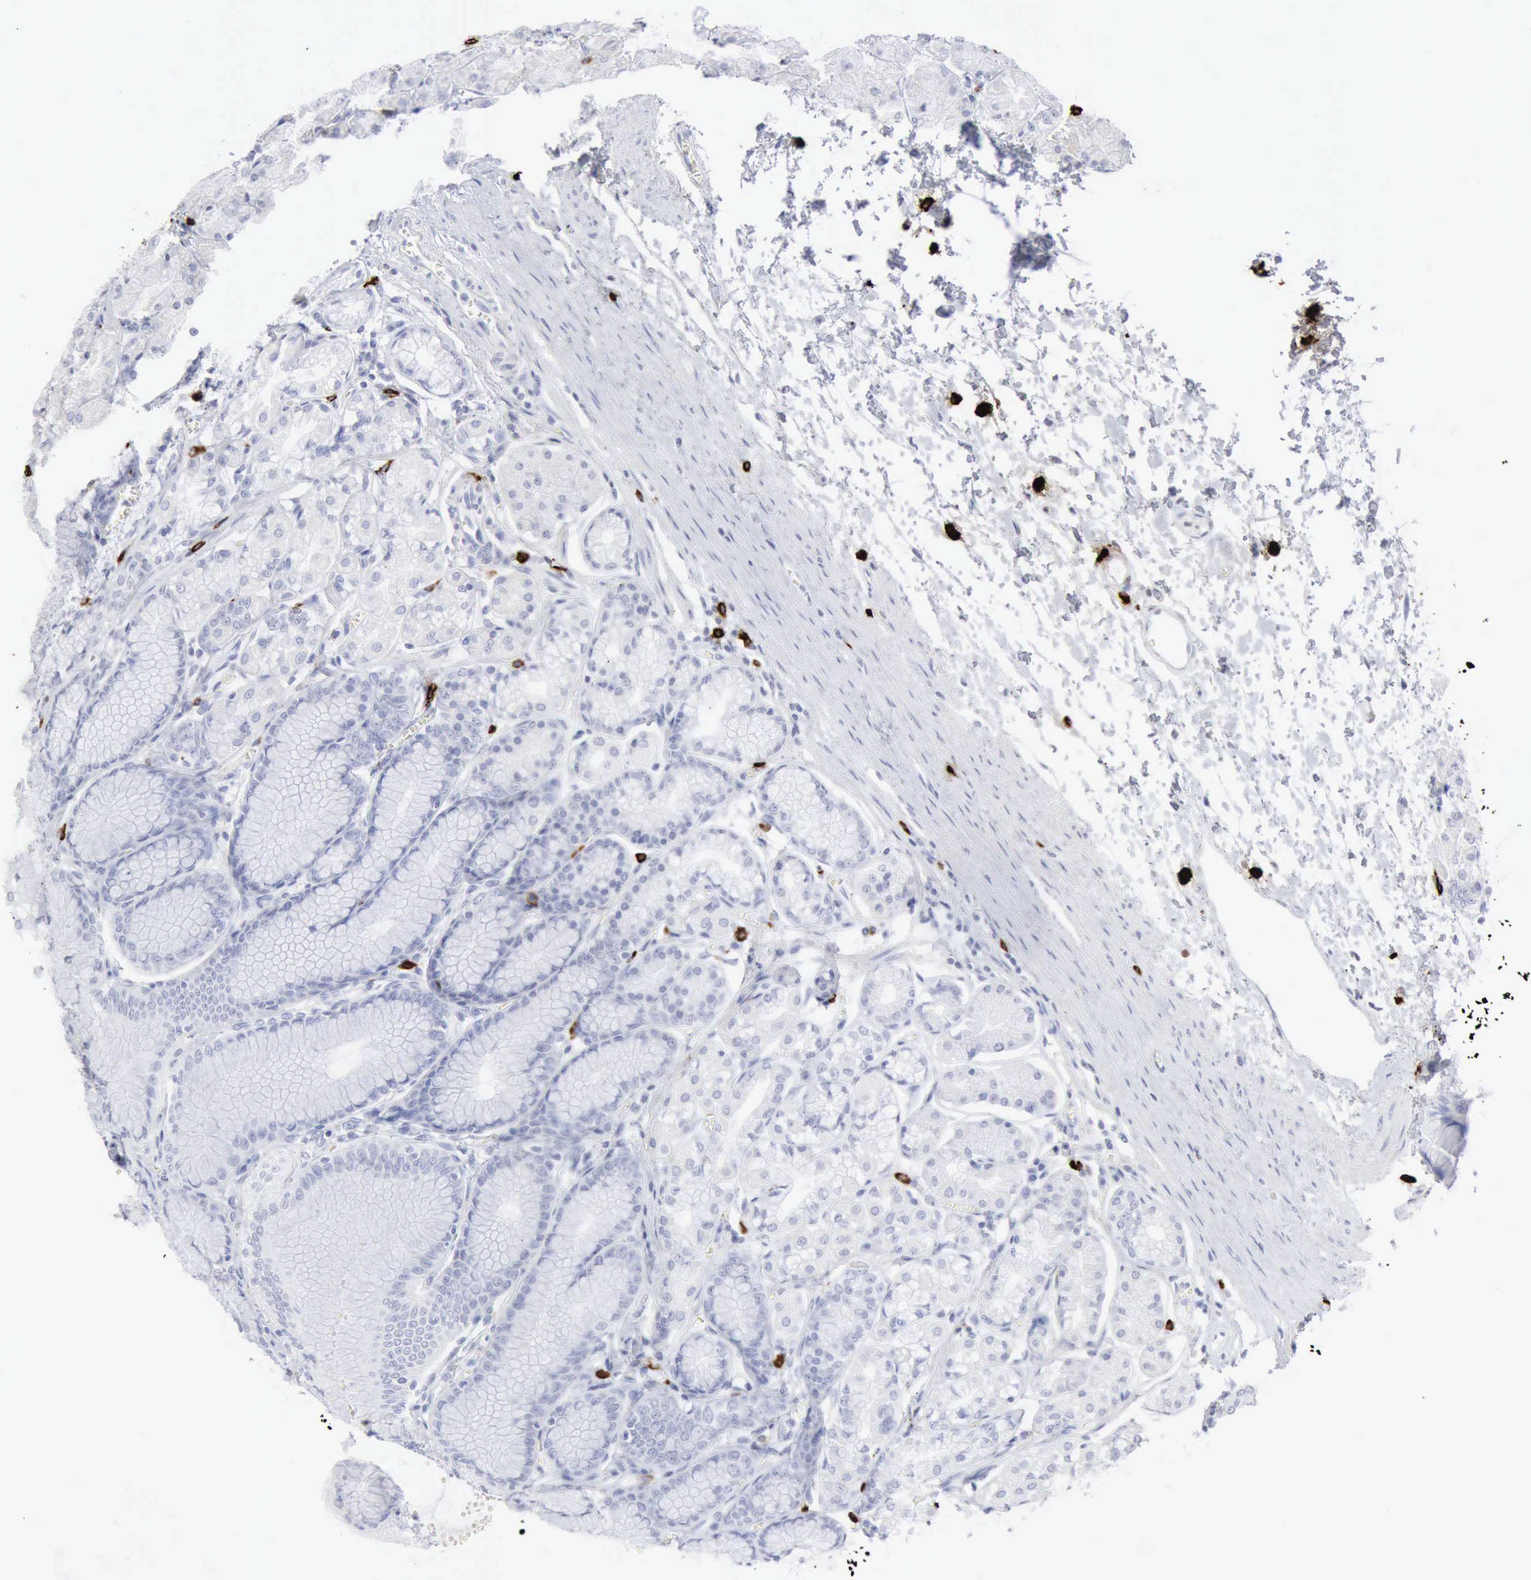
{"staining": {"intensity": "negative", "quantity": "none", "location": "none"}, "tissue": "stomach", "cell_type": "Glandular cells", "image_type": "normal", "snomed": [{"axis": "morphology", "description": "Normal tissue, NOS"}, {"axis": "topography", "description": "Stomach"}, {"axis": "topography", "description": "Stomach, lower"}], "caption": "Immunohistochemistry of normal stomach demonstrates no staining in glandular cells.", "gene": "CMA1", "patient": {"sex": "male", "age": 76}}